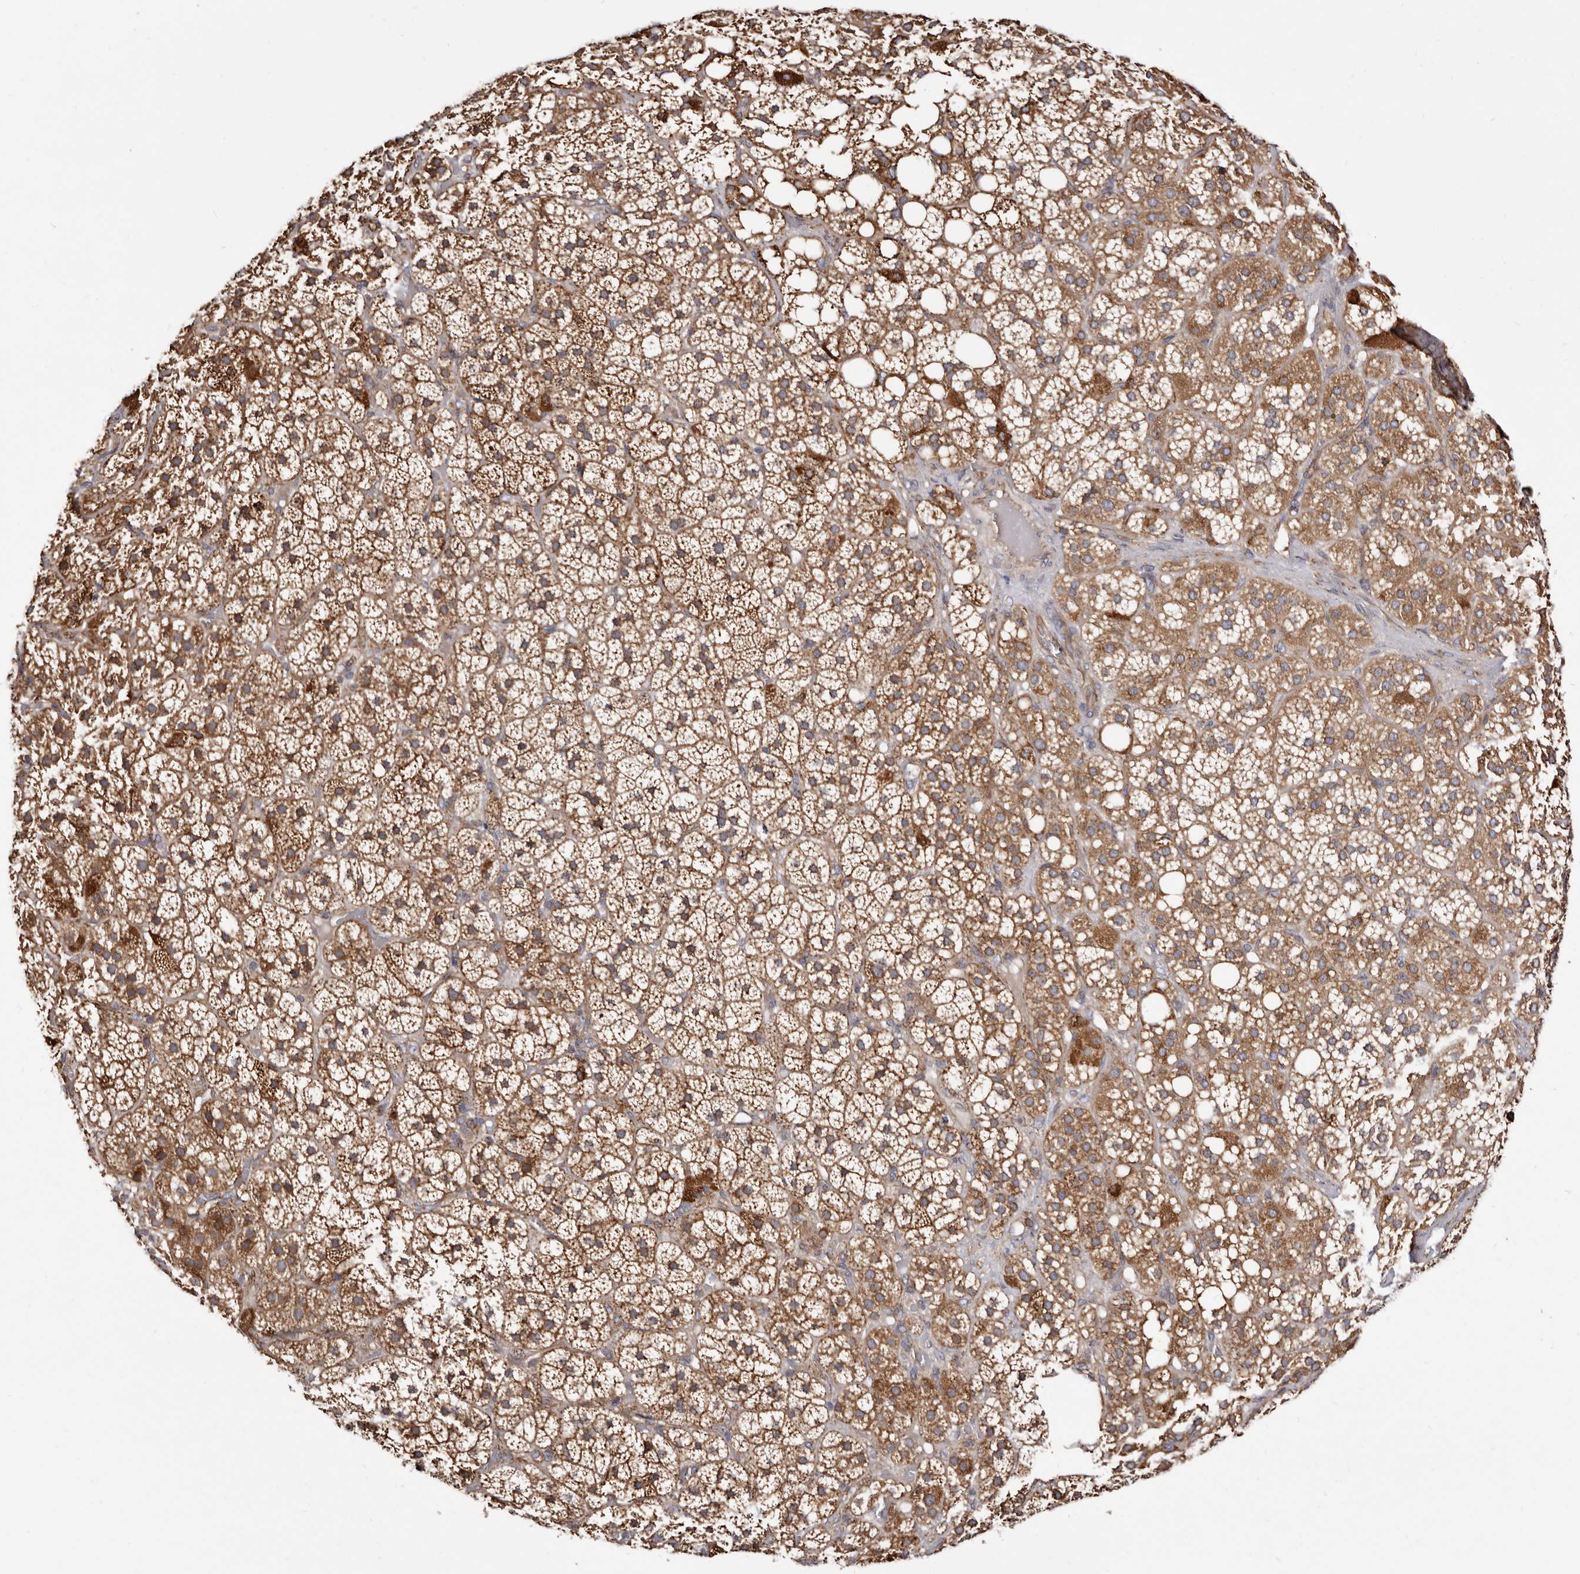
{"staining": {"intensity": "strong", "quantity": "25%-75%", "location": "cytoplasmic/membranous"}, "tissue": "adrenal gland", "cell_type": "Glandular cells", "image_type": "normal", "snomed": [{"axis": "morphology", "description": "Normal tissue, NOS"}, {"axis": "topography", "description": "Adrenal gland"}], "caption": "Protein staining demonstrates strong cytoplasmic/membranous staining in approximately 25%-75% of glandular cells in normal adrenal gland.", "gene": "LUZP1", "patient": {"sex": "female", "age": 59}}